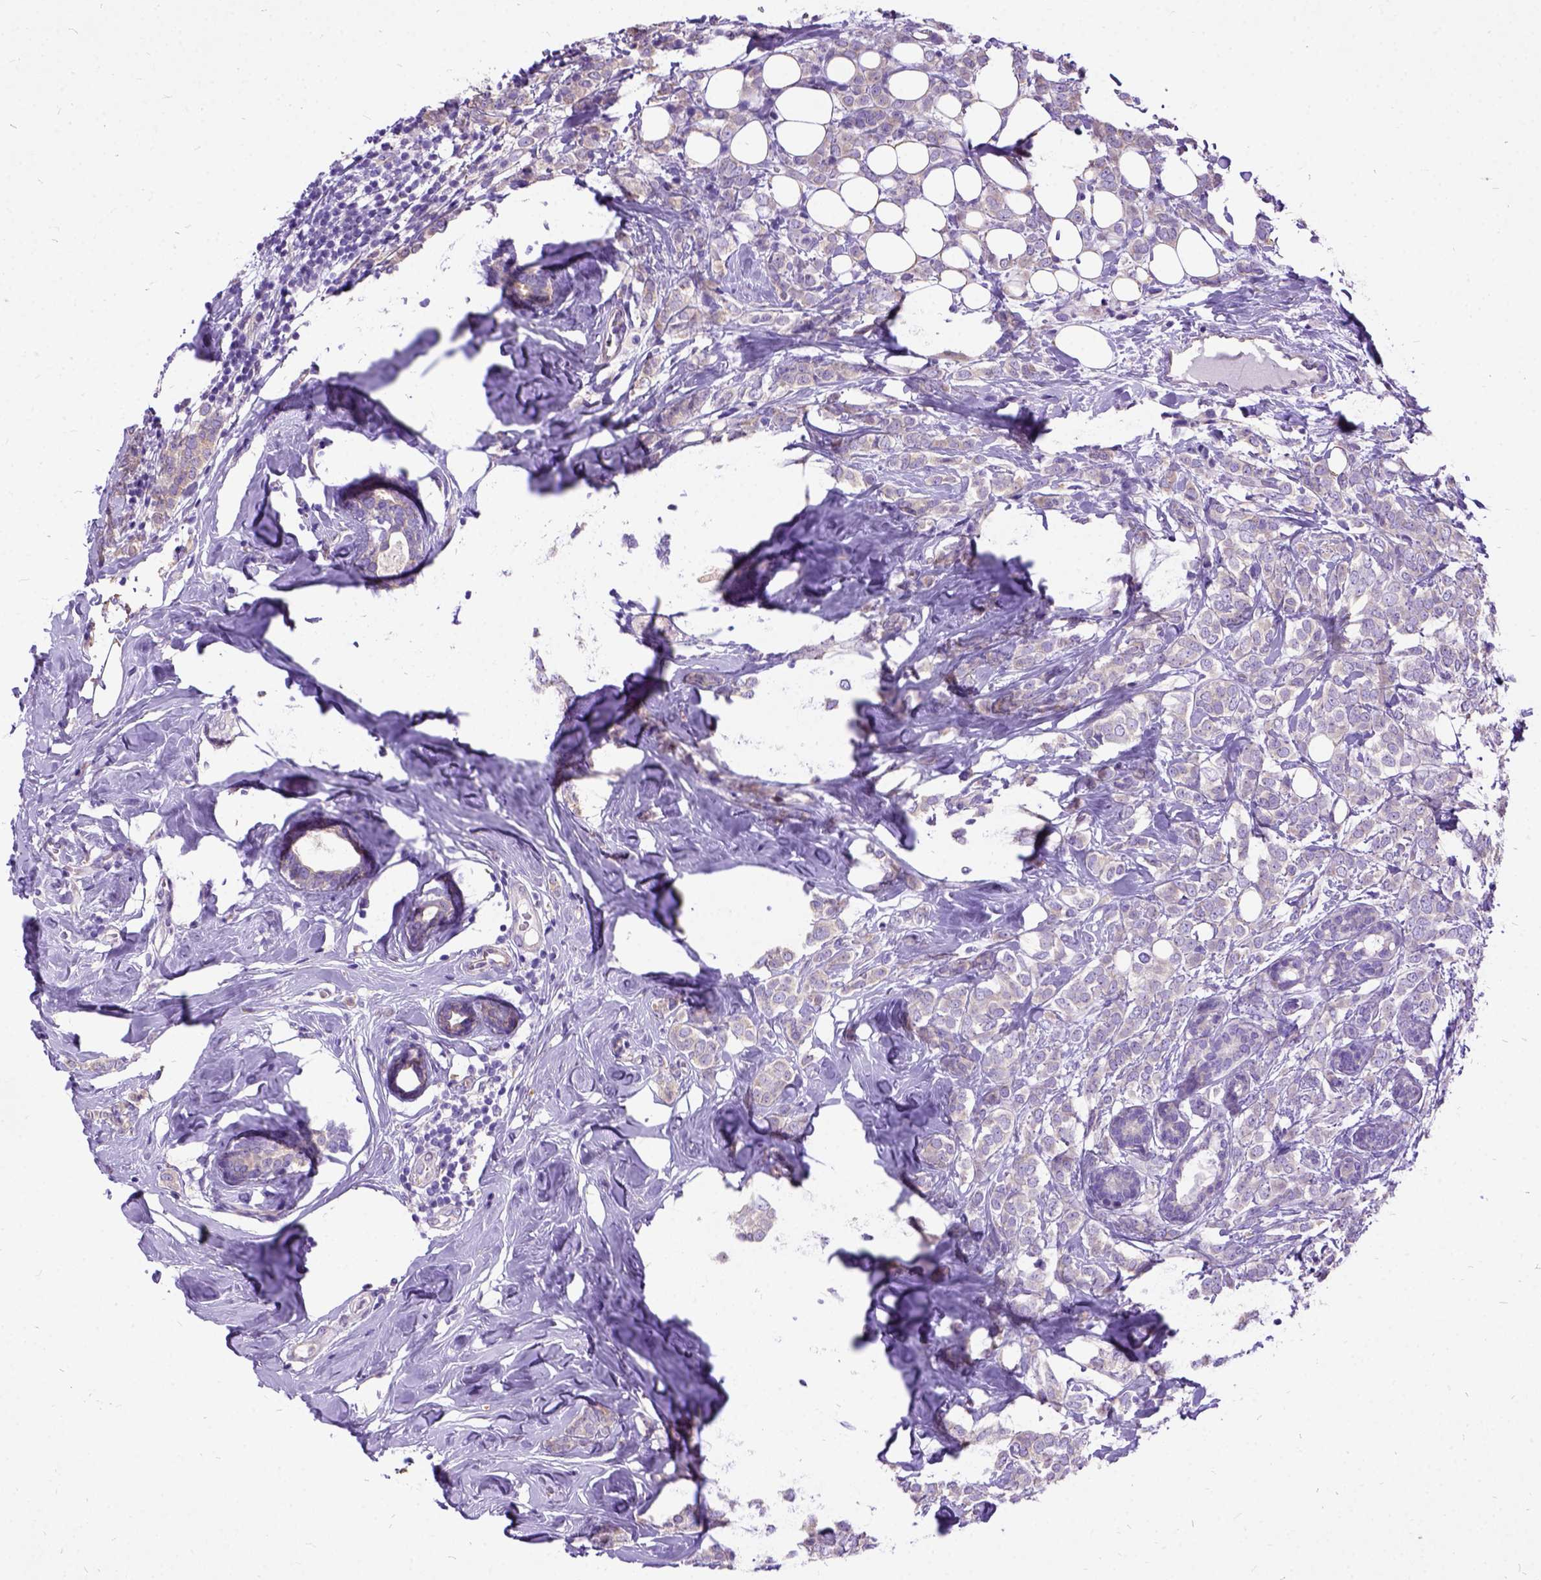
{"staining": {"intensity": "weak", "quantity": "<25%", "location": "cytoplasmic/membranous"}, "tissue": "breast cancer", "cell_type": "Tumor cells", "image_type": "cancer", "snomed": [{"axis": "morphology", "description": "Lobular carcinoma"}, {"axis": "topography", "description": "Breast"}], "caption": "Immunohistochemistry micrograph of neoplastic tissue: breast cancer stained with DAB (3,3'-diaminobenzidine) demonstrates no significant protein positivity in tumor cells.", "gene": "CFAP54", "patient": {"sex": "female", "age": 49}}